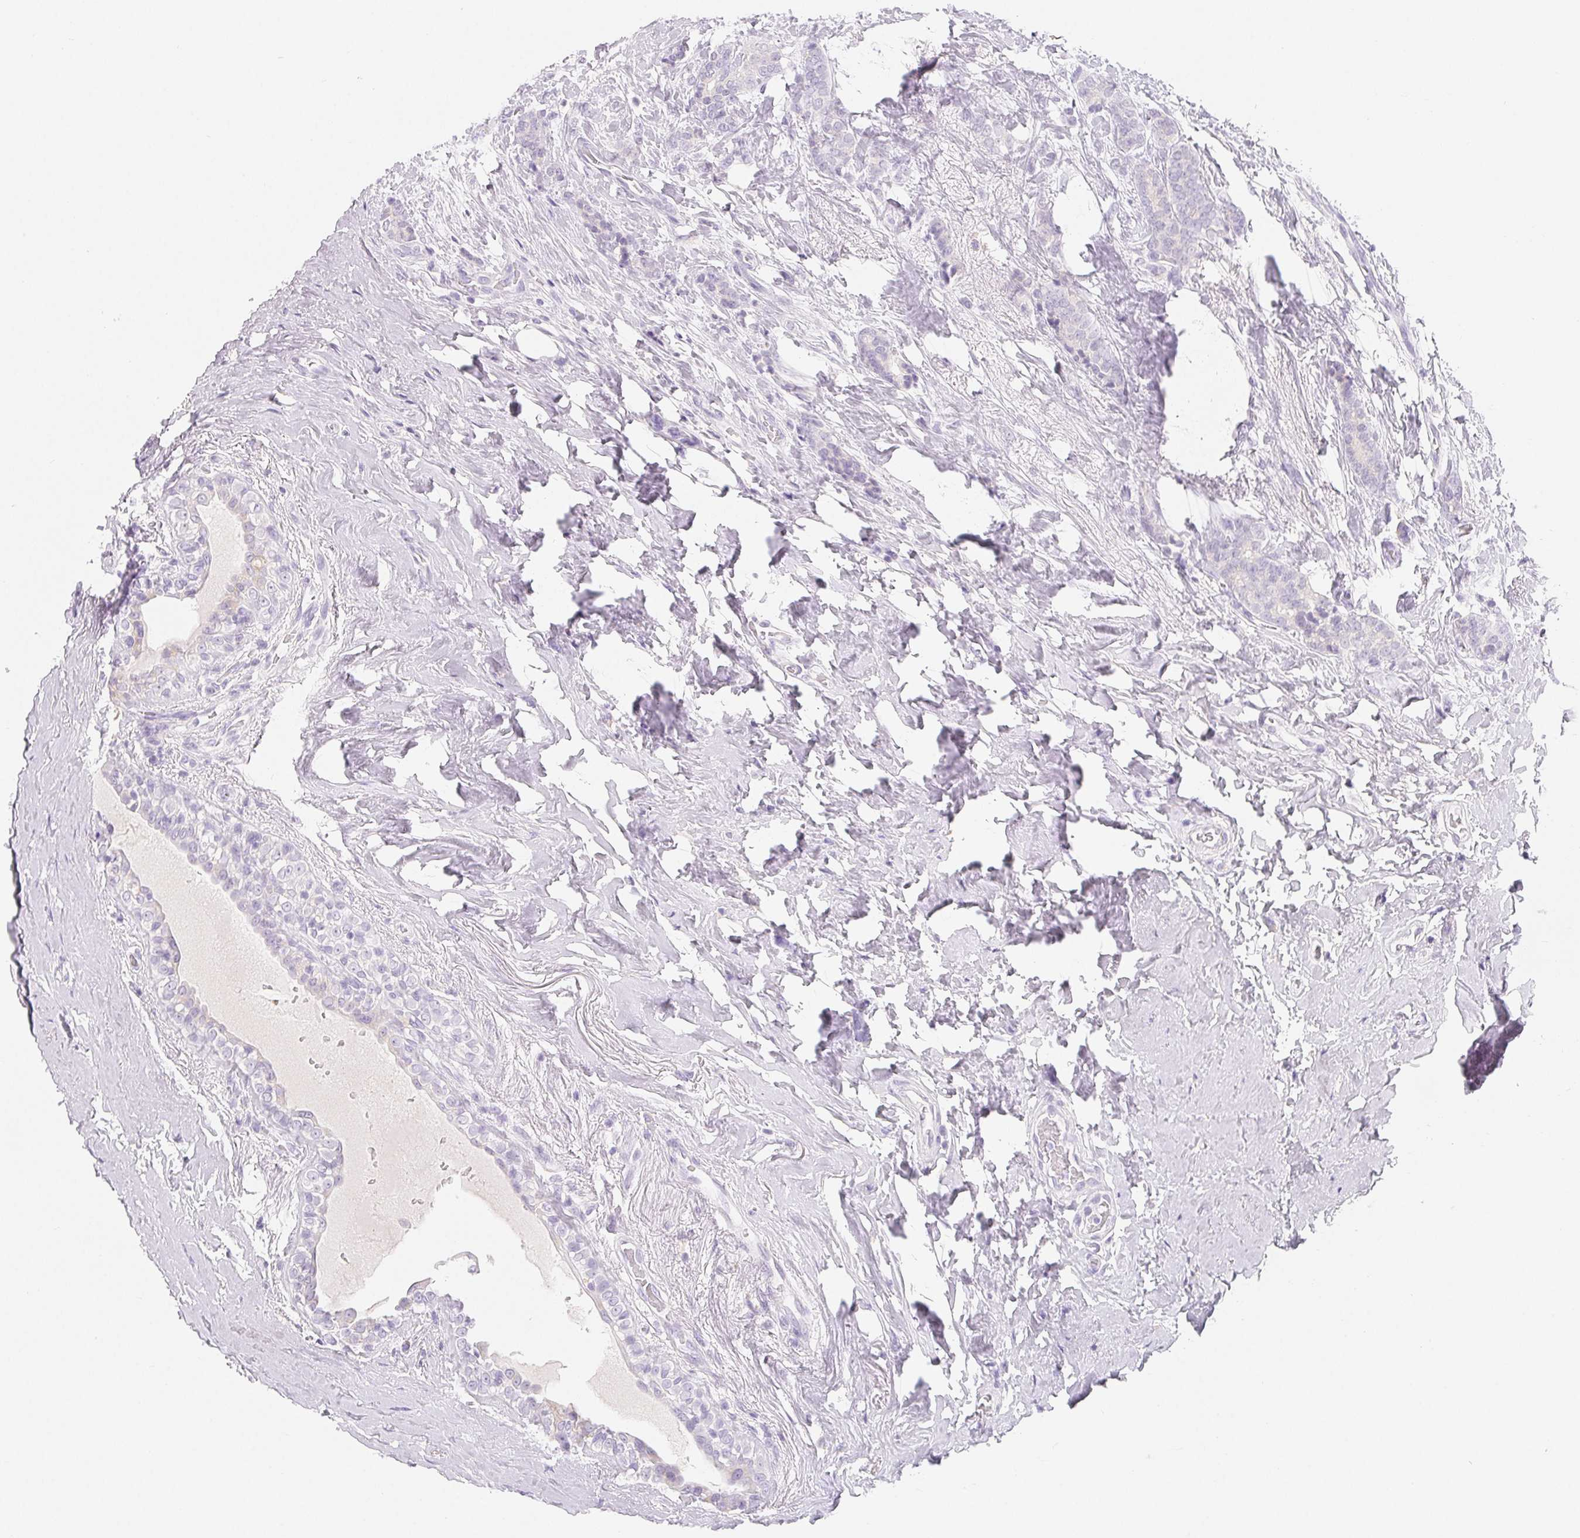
{"staining": {"intensity": "negative", "quantity": "none", "location": "none"}, "tissue": "breast cancer", "cell_type": "Tumor cells", "image_type": "cancer", "snomed": [{"axis": "morphology", "description": "Normal tissue, NOS"}, {"axis": "morphology", "description": "Duct carcinoma"}, {"axis": "topography", "description": "Breast"}], "caption": "DAB (3,3'-diaminobenzidine) immunohistochemical staining of breast intraductal carcinoma reveals no significant expression in tumor cells.", "gene": "SPACA5B", "patient": {"sex": "female", "age": 77}}